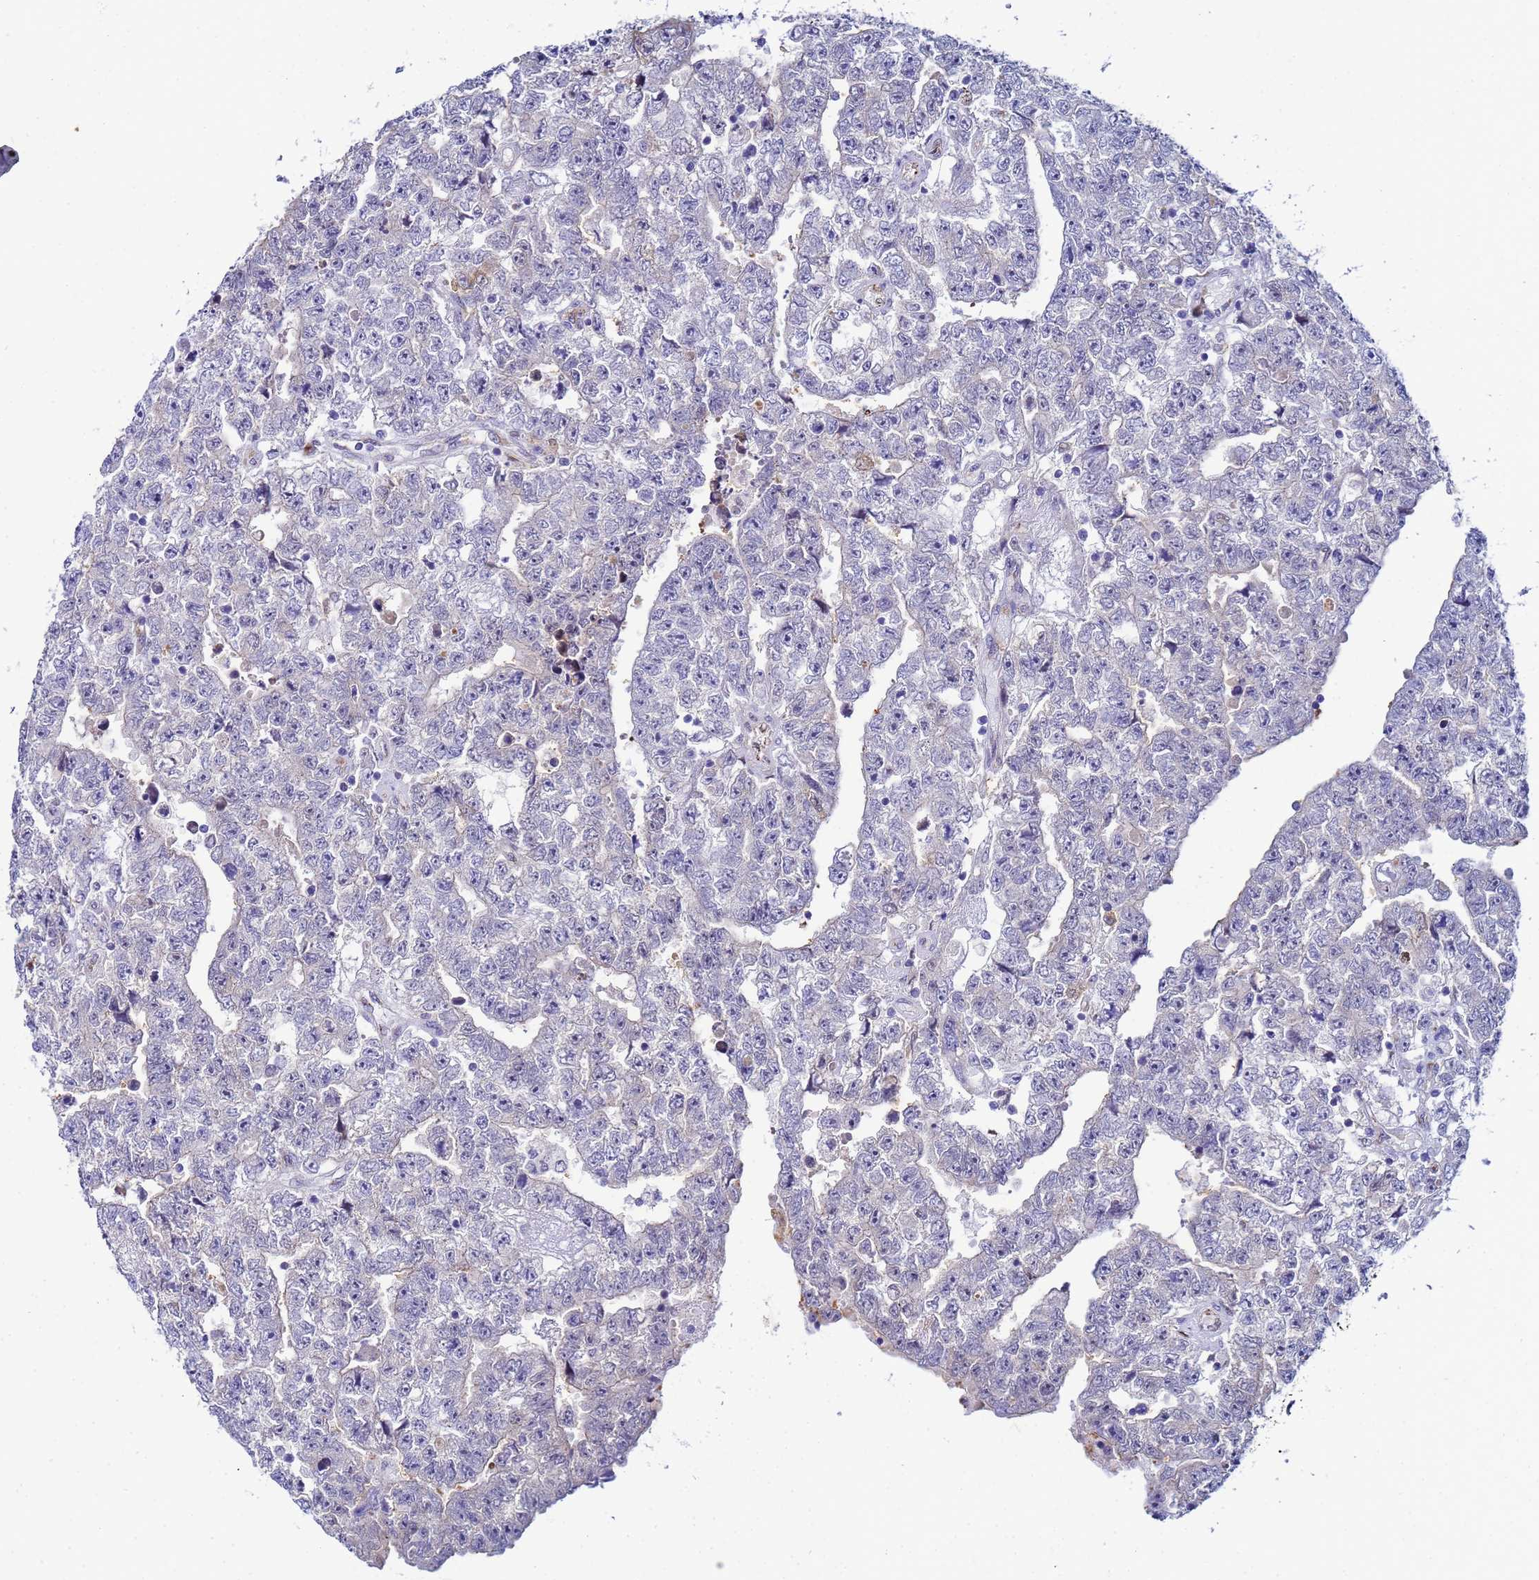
{"staining": {"intensity": "negative", "quantity": "none", "location": "none"}, "tissue": "testis cancer", "cell_type": "Tumor cells", "image_type": "cancer", "snomed": [{"axis": "morphology", "description": "Carcinoma, Embryonal, NOS"}, {"axis": "topography", "description": "Testis"}], "caption": "A histopathology image of embryonal carcinoma (testis) stained for a protein shows no brown staining in tumor cells.", "gene": "SLC25A37", "patient": {"sex": "male", "age": 25}}